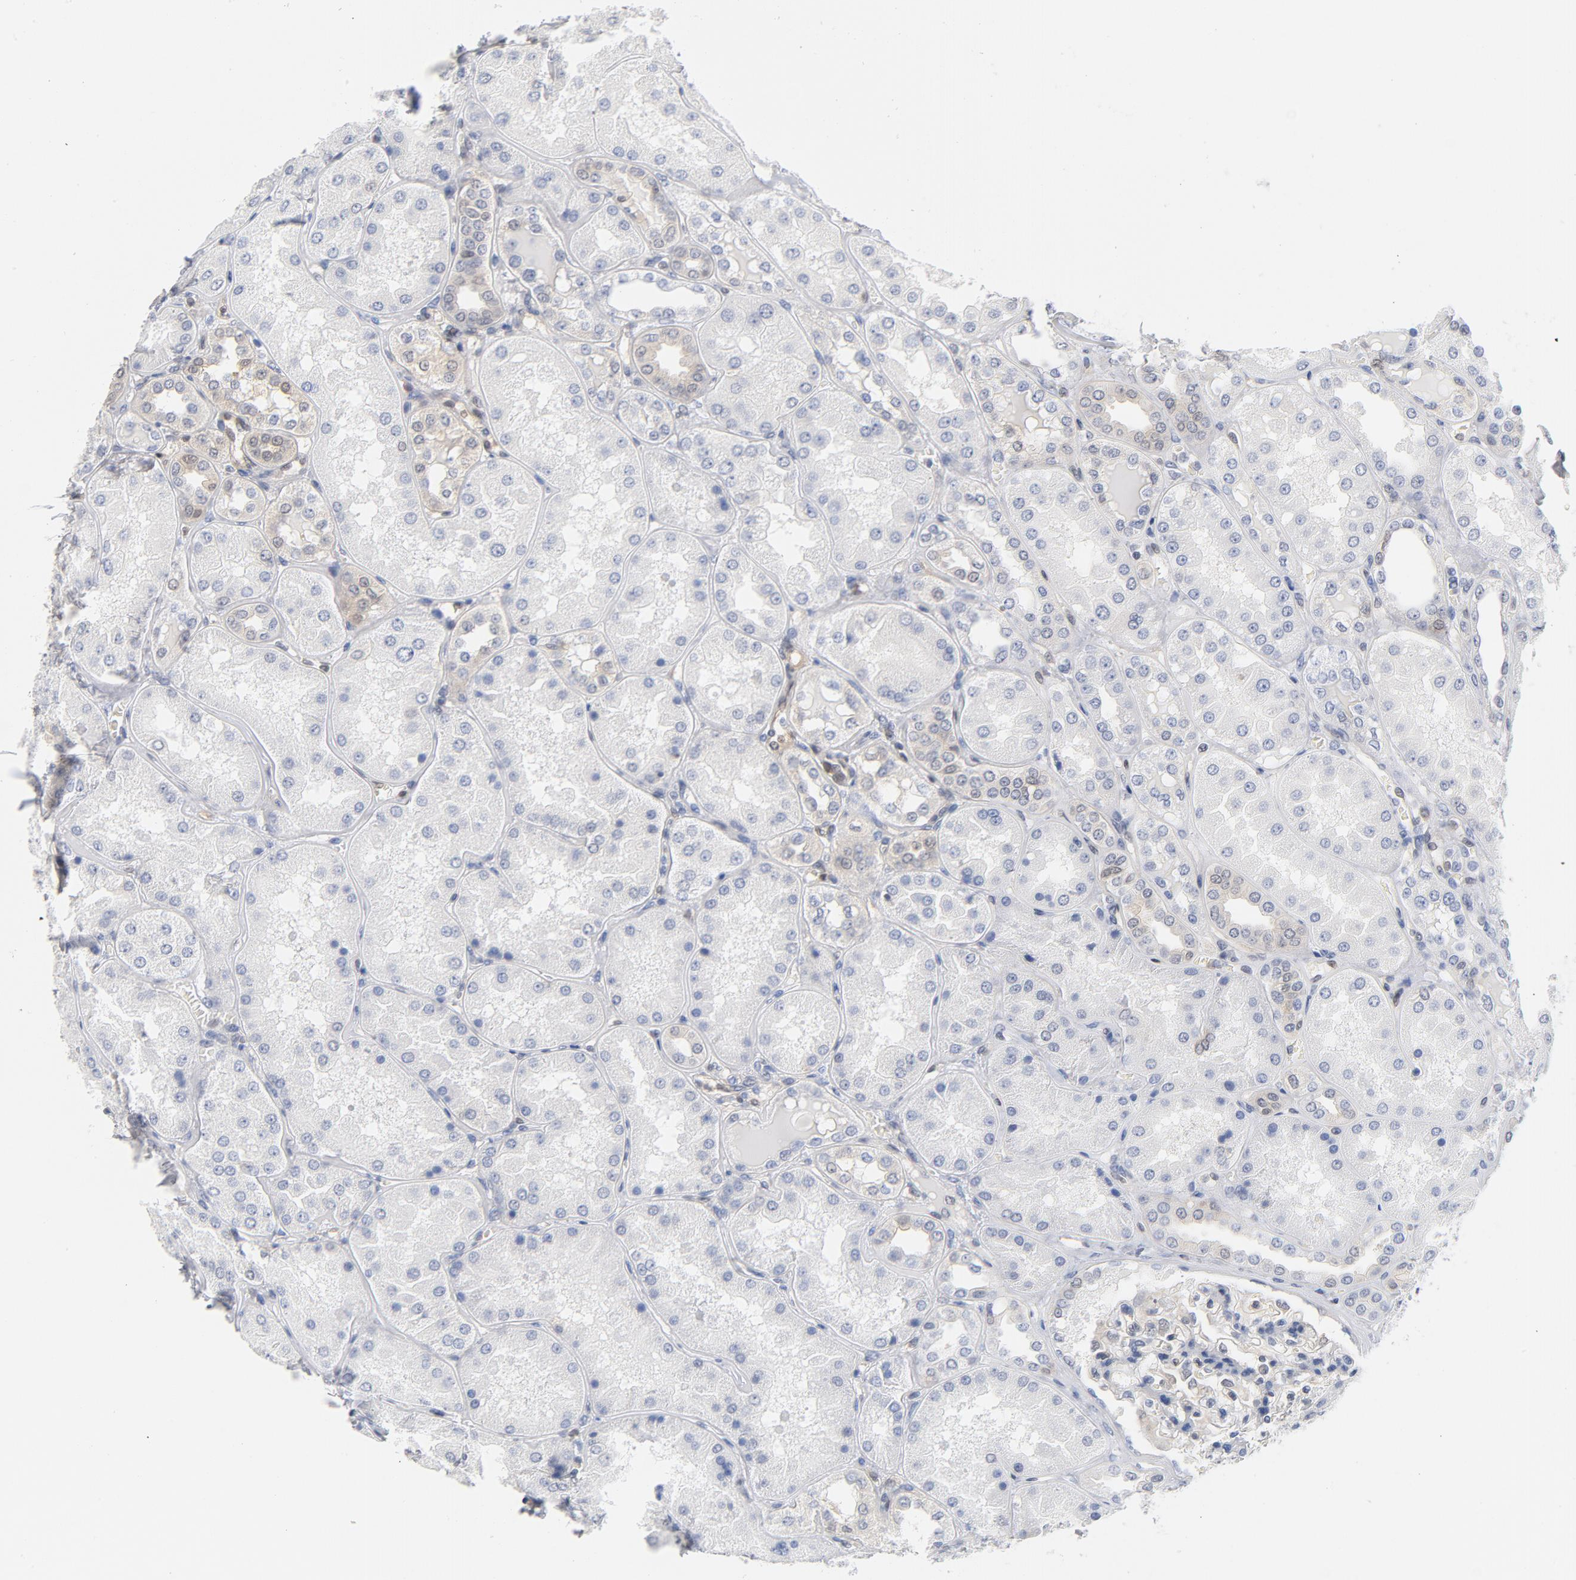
{"staining": {"intensity": "strong", "quantity": "25%-75%", "location": "cytoplasmic/membranous,nuclear"}, "tissue": "kidney", "cell_type": "Cells in glomeruli", "image_type": "normal", "snomed": [{"axis": "morphology", "description": "Normal tissue, NOS"}, {"axis": "topography", "description": "Kidney"}], "caption": "The photomicrograph displays immunohistochemical staining of benign kidney. There is strong cytoplasmic/membranous,nuclear positivity is appreciated in about 25%-75% of cells in glomeruli.", "gene": "CDKN1B", "patient": {"sex": "female", "age": 56}}